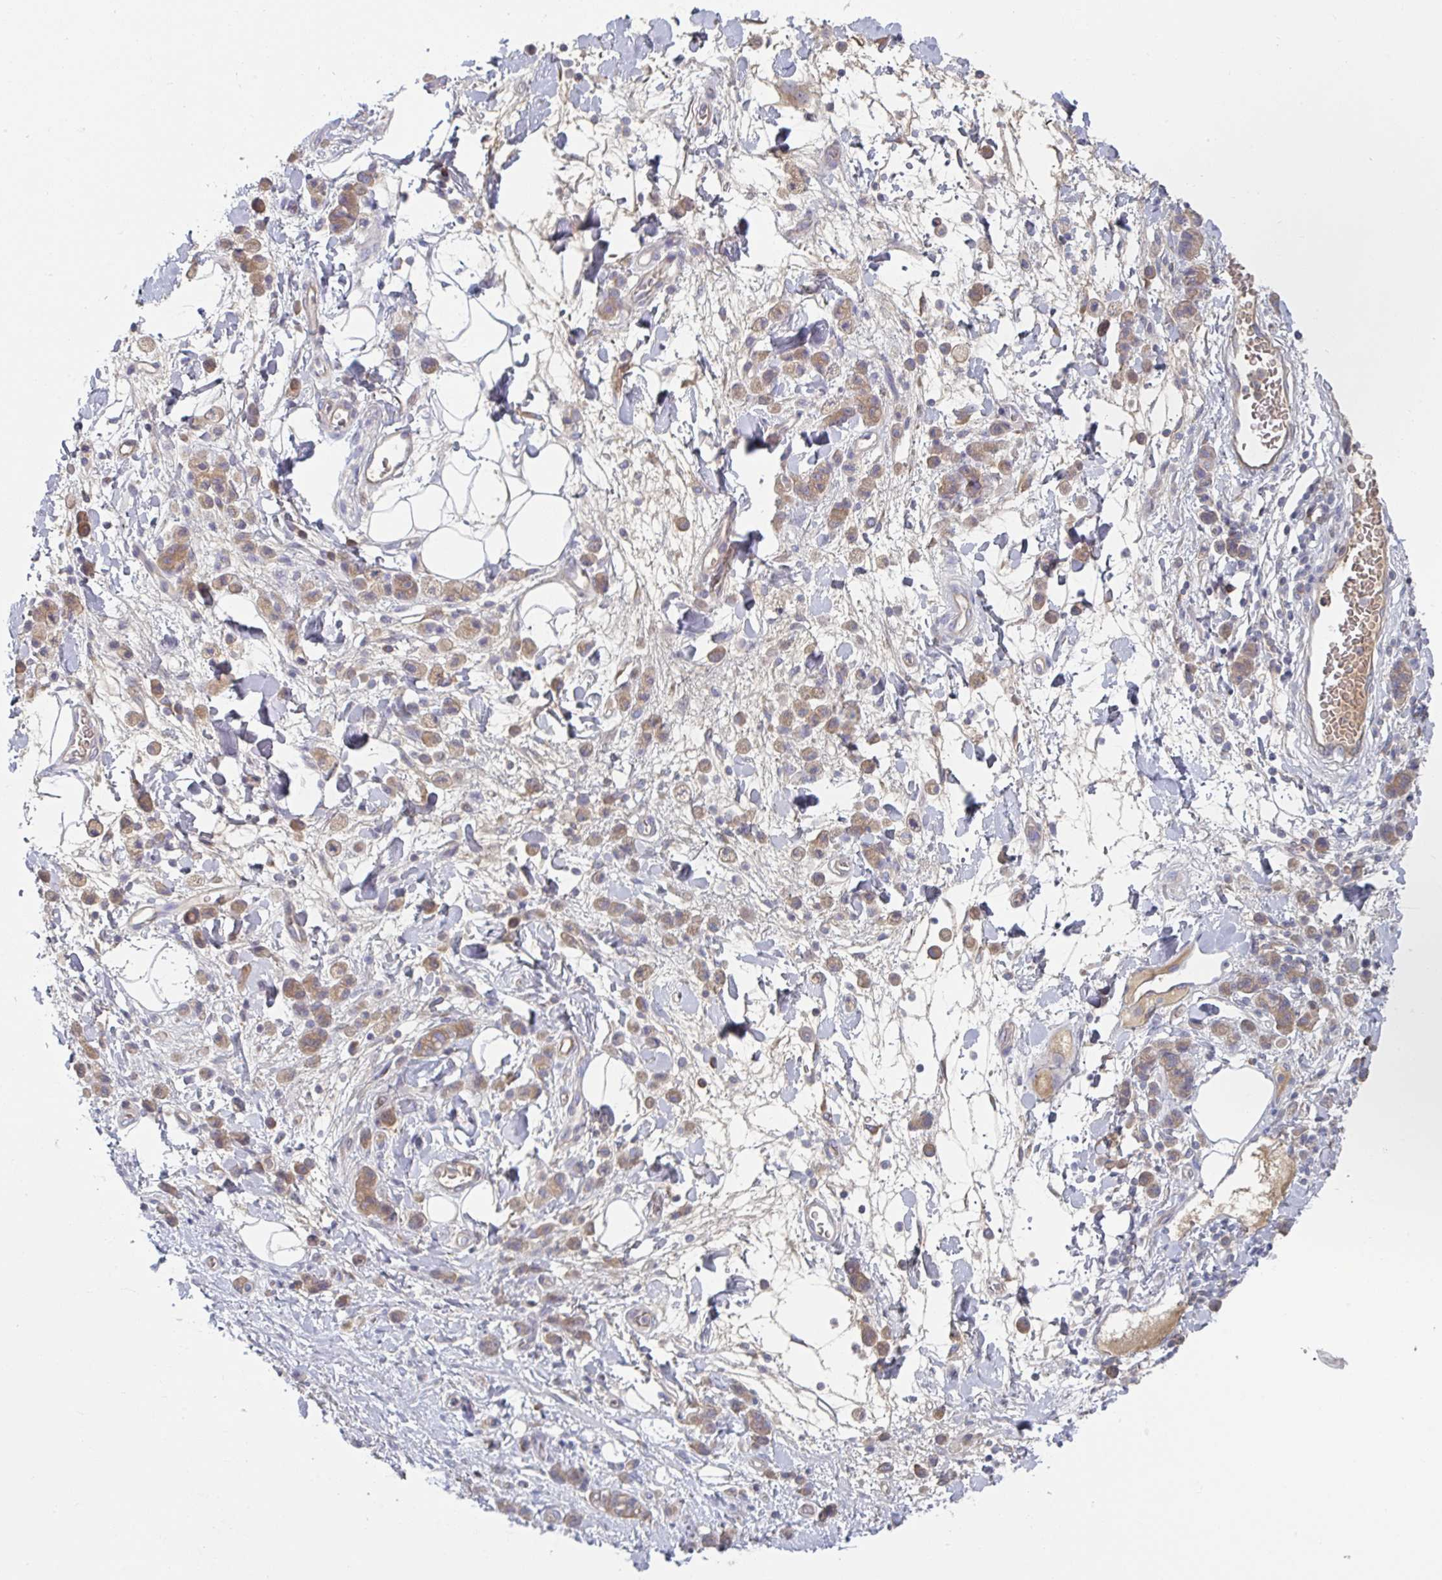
{"staining": {"intensity": "moderate", "quantity": ">75%", "location": "cytoplasmic/membranous"}, "tissue": "stomach cancer", "cell_type": "Tumor cells", "image_type": "cancer", "snomed": [{"axis": "morphology", "description": "Adenocarcinoma, NOS"}, {"axis": "topography", "description": "Stomach"}], "caption": "The histopathology image displays a brown stain indicating the presence of a protein in the cytoplasmic/membranous of tumor cells in stomach cancer.", "gene": "AMPD2", "patient": {"sex": "male", "age": 77}}